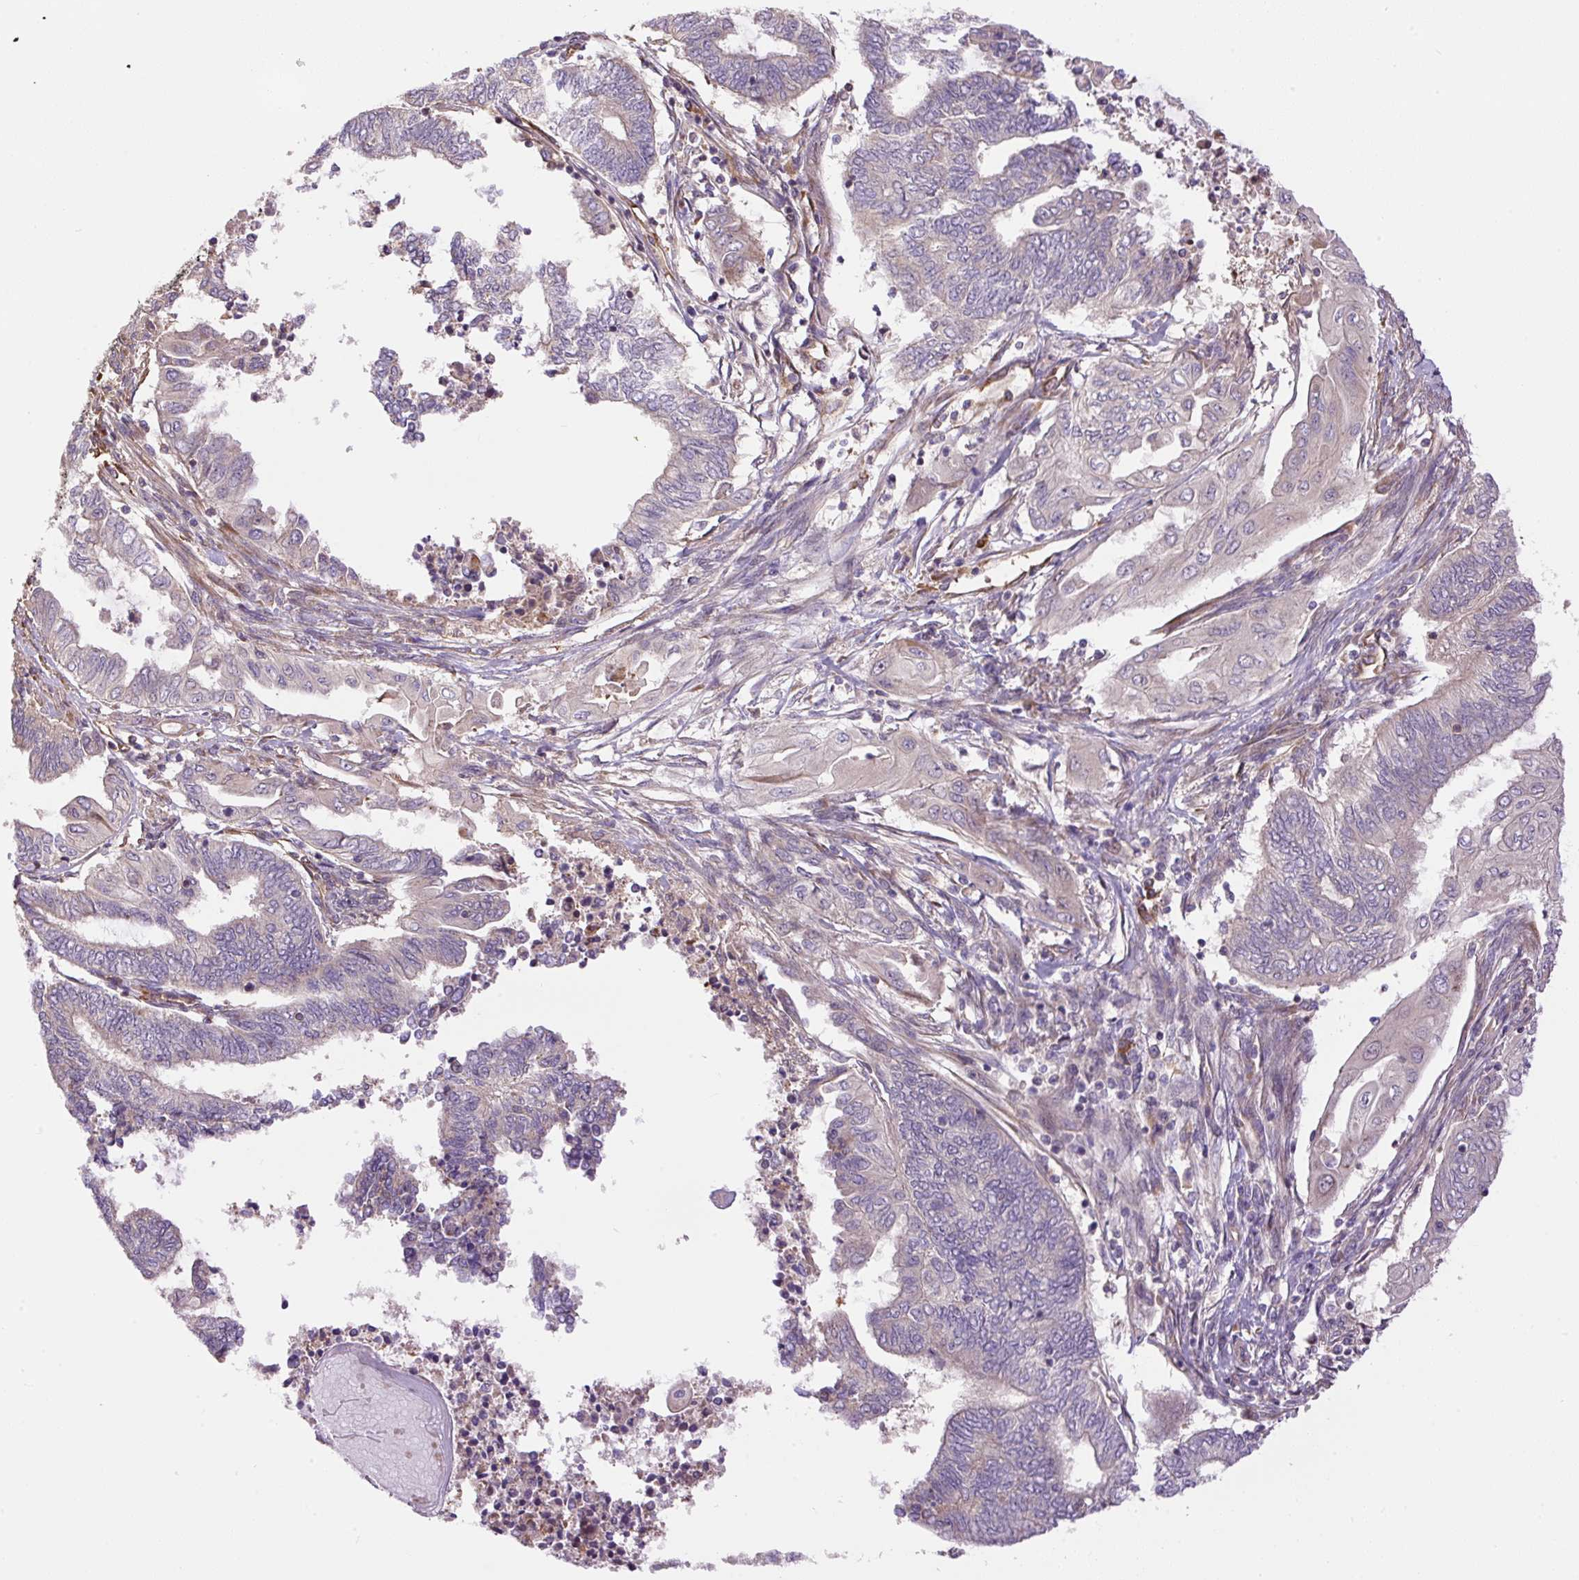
{"staining": {"intensity": "weak", "quantity": "25%-75%", "location": "cytoplasmic/membranous"}, "tissue": "endometrial cancer", "cell_type": "Tumor cells", "image_type": "cancer", "snomed": [{"axis": "morphology", "description": "Adenocarcinoma, NOS"}, {"axis": "topography", "description": "Uterus"}, {"axis": "topography", "description": "Endometrium"}], "caption": "Tumor cells display low levels of weak cytoplasmic/membranous positivity in about 25%-75% of cells in human endometrial adenocarcinoma. (DAB (3,3'-diaminobenzidine) IHC, brown staining for protein, blue staining for nuclei).", "gene": "PPME1", "patient": {"sex": "female", "age": 70}}